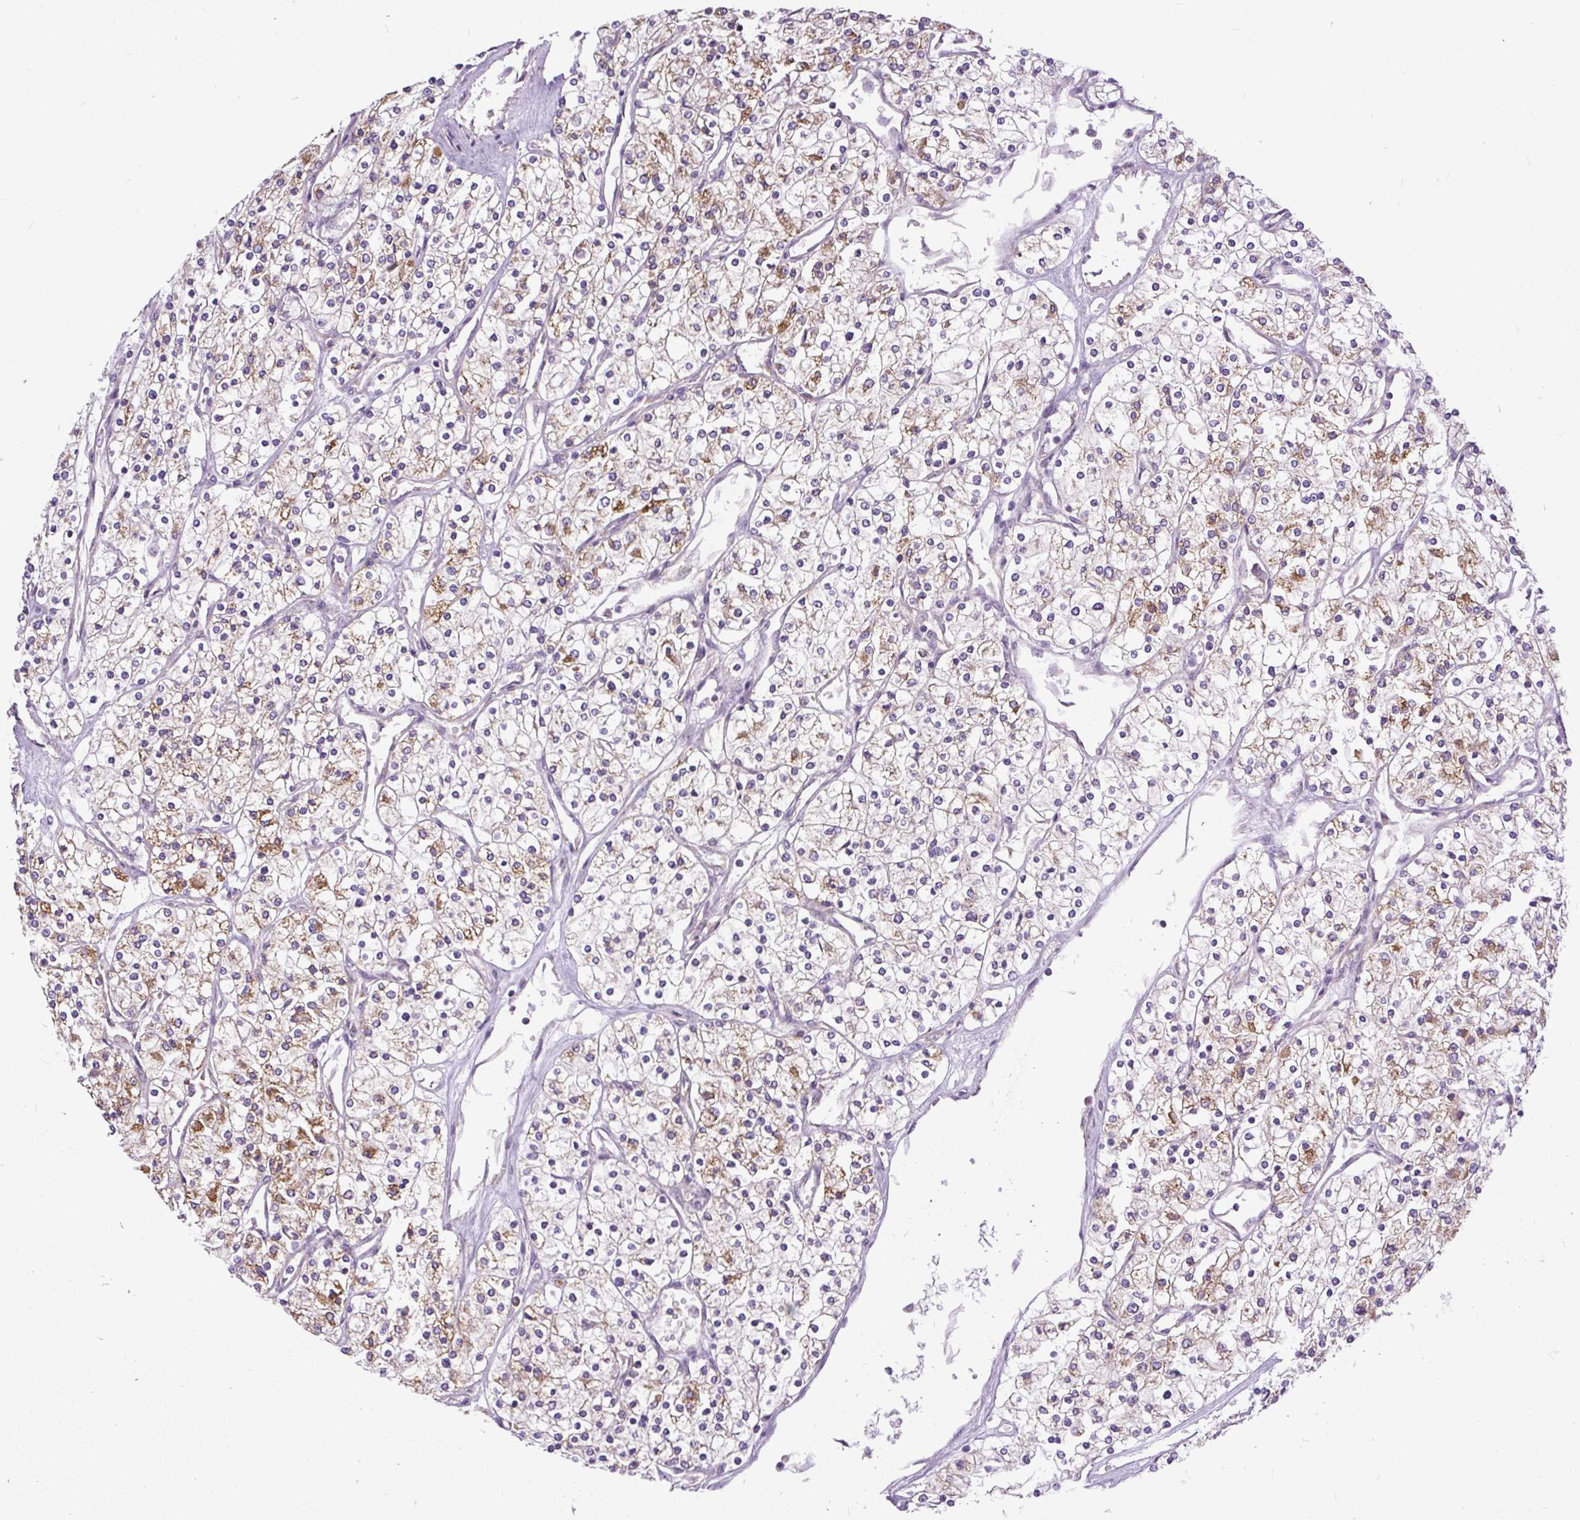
{"staining": {"intensity": "moderate", "quantity": ">75%", "location": "cytoplasmic/membranous"}, "tissue": "renal cancer", "cell_type": "Tumor cells", "image_type": "cancer", "snomed": [{"axis": "morphology", "description": "Adenocarcinoma, NOS"}, {"axis": "topography", "description": "Kidney"}], "caption": "Moderate cytoplasmic/membranous protein staining is appreciated in approximately >75% of tumor cells in renal cancer.", "gene": "TM2D3", "patient": {"sex": "male", "age": 80}}